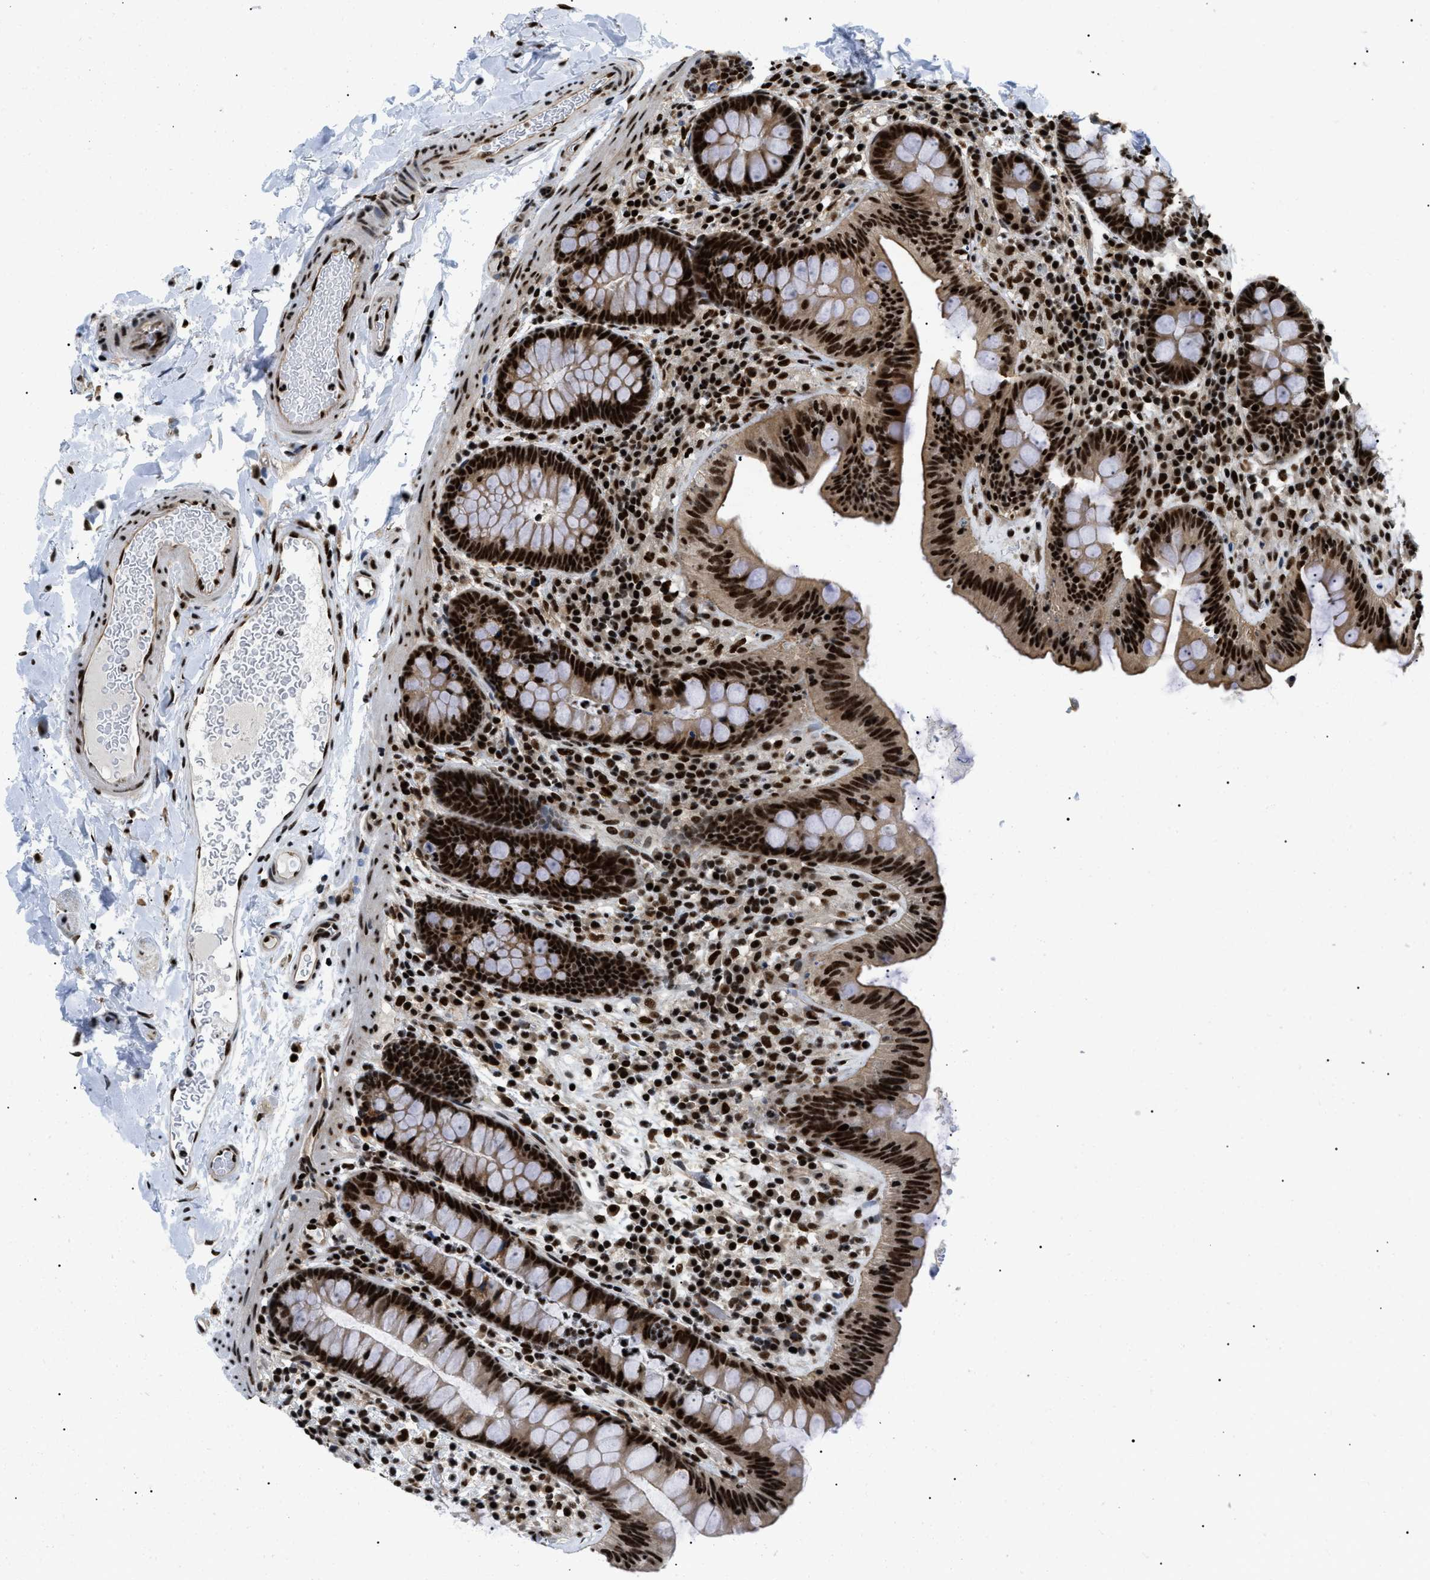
{"staining": {"intensity": "strong", "quantity": ">75%", "location": "cytoplasmic/membranous,nuclear"}, "tissue": "colon", "cell_type": "Endothelial cells", "image_type": "normal", "snomed": [{"axis": "morphology", "description": "Normal tissue, NOS"}, {"axis": "topography", "description": "Colon"}], "caption": "This photomicrograph exhibits normal colon stained with IHC to label a protein in brown. The cytoplasmic/membranous,nuclear of endothelial cells show strong positivity for the protein. Nuclei are counter-stained blue.", "gene": "CWC25", "patient": {"sex": "female", "age": 80}}